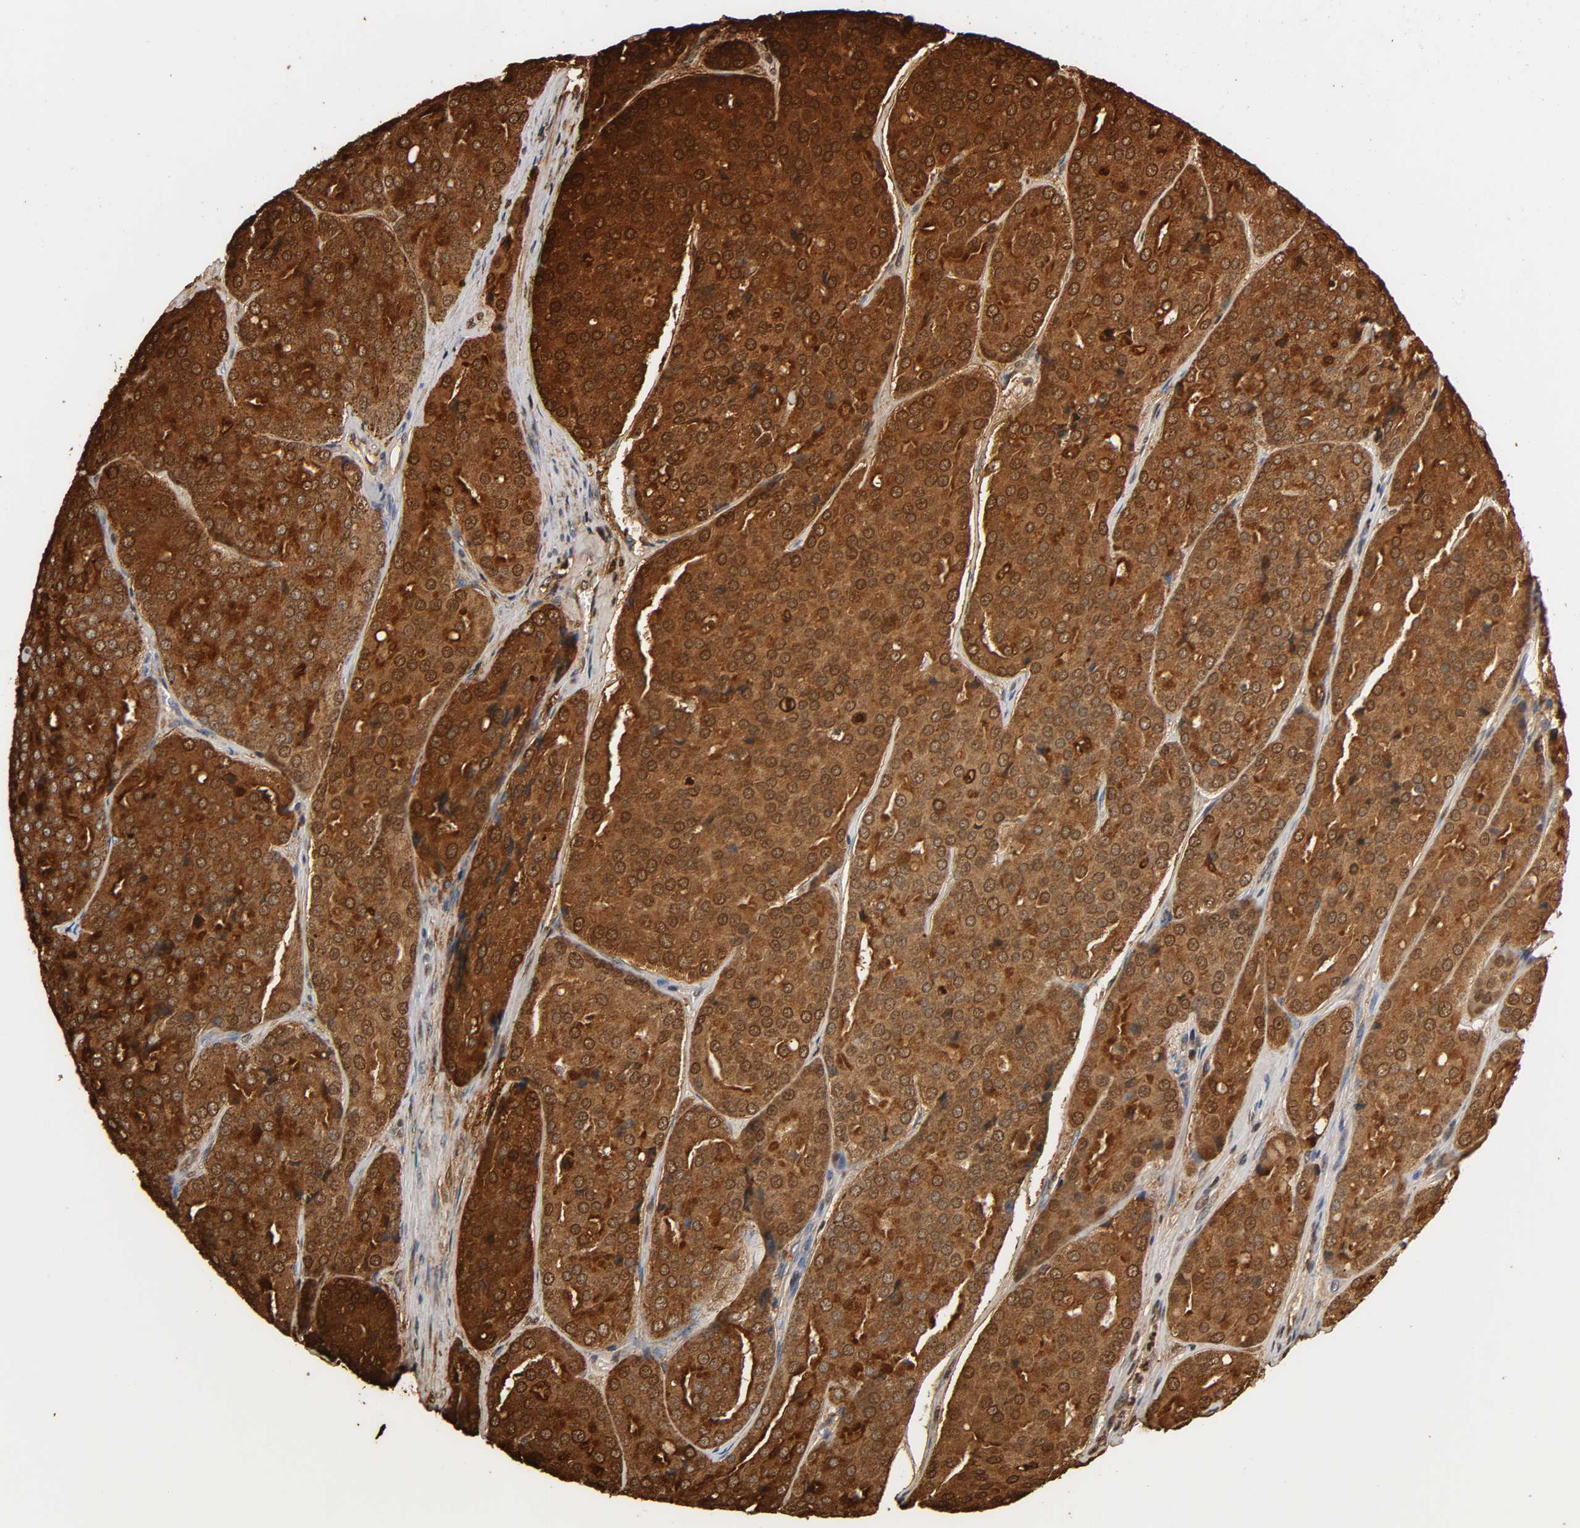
{"staining": {"intensity": "strong", "quantity": ">75%", "location": "cytoplasmic/membranous,nuclear"}, "tissue": "prostate cancer", "cell_type": "Tumor cells", "image_type": "cancer", "snomed": [{"axis": "morphology", "description": "Adenocarcinoma, High grade"}, {"axis": "topography", "description": "Prostate"}], "caption": "A brown stain highlights strong cytoplasmic/membranous and nuclear positivity of a protein in human prostate high-grade adenocarcinoma tumor cells.", "gene": "ACP3", "patient": {"sex": "male", "age": 64}}